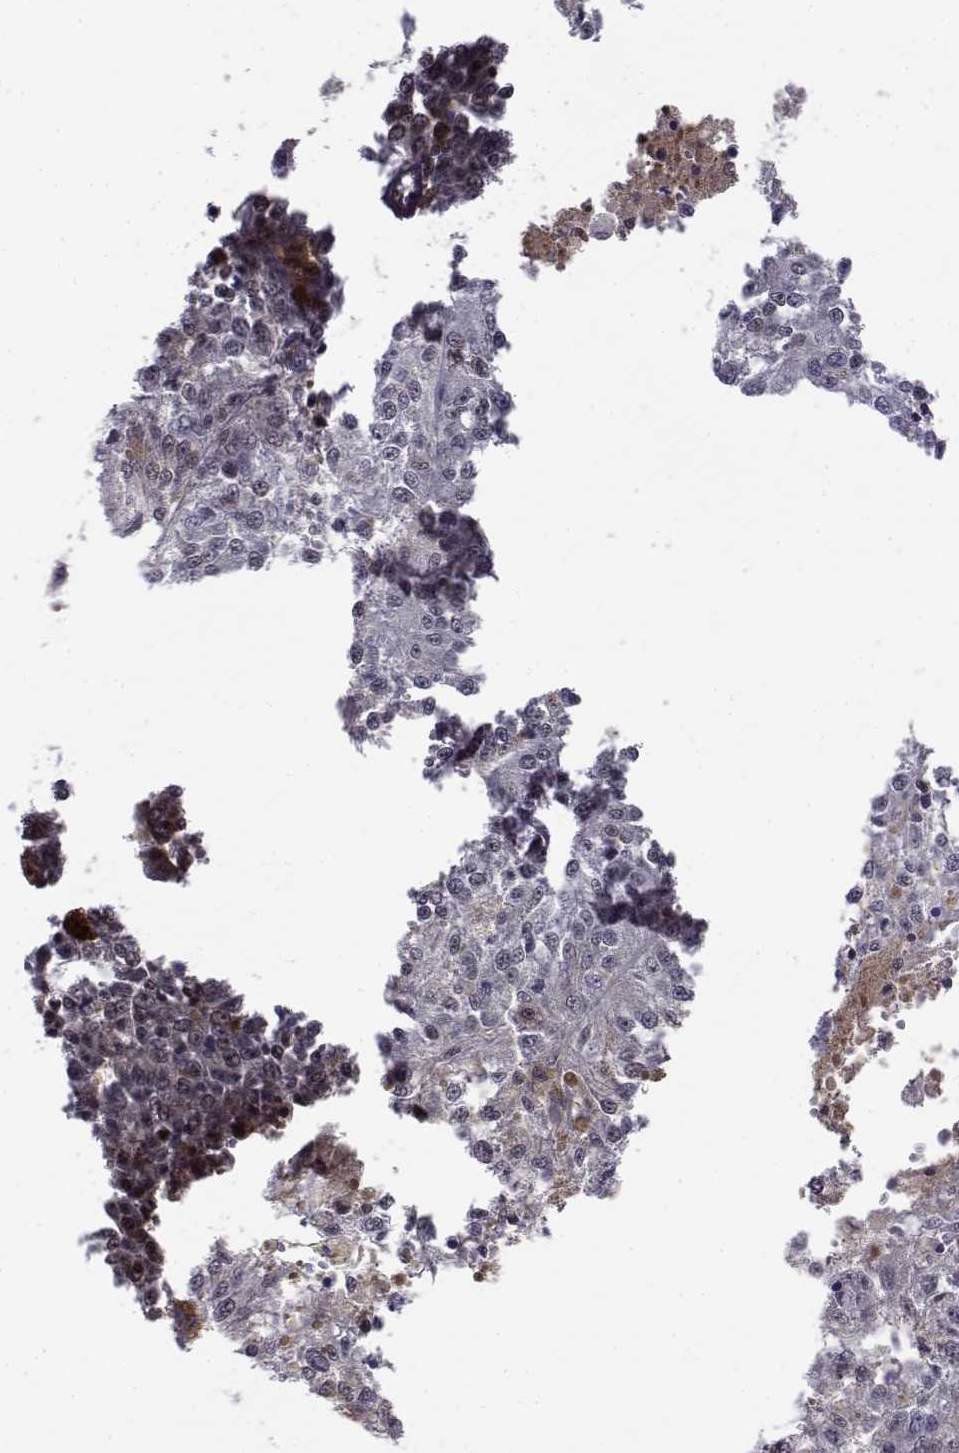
{"staining": {"intensity": "negative", "quantity": "none", "location": "none"}, "tissue": "melanoma", "cell_type": "Tumor cells", "image_type": "cancer", "snomed": [{"axis": "morphology", "description": "Malignant melanoma, Metastatic site"}, {"axis": "topography", "description": "Lymph node"}], "caption": "An IHC micrograph of melanoma is shown. There is no staining in tumor cells of melanoma. (DAB immunohistochemistry visualized using brightfield microscopy, high magnification).", "gene": "ITGA7", "patient": {"sex": "female", "age": 64}}